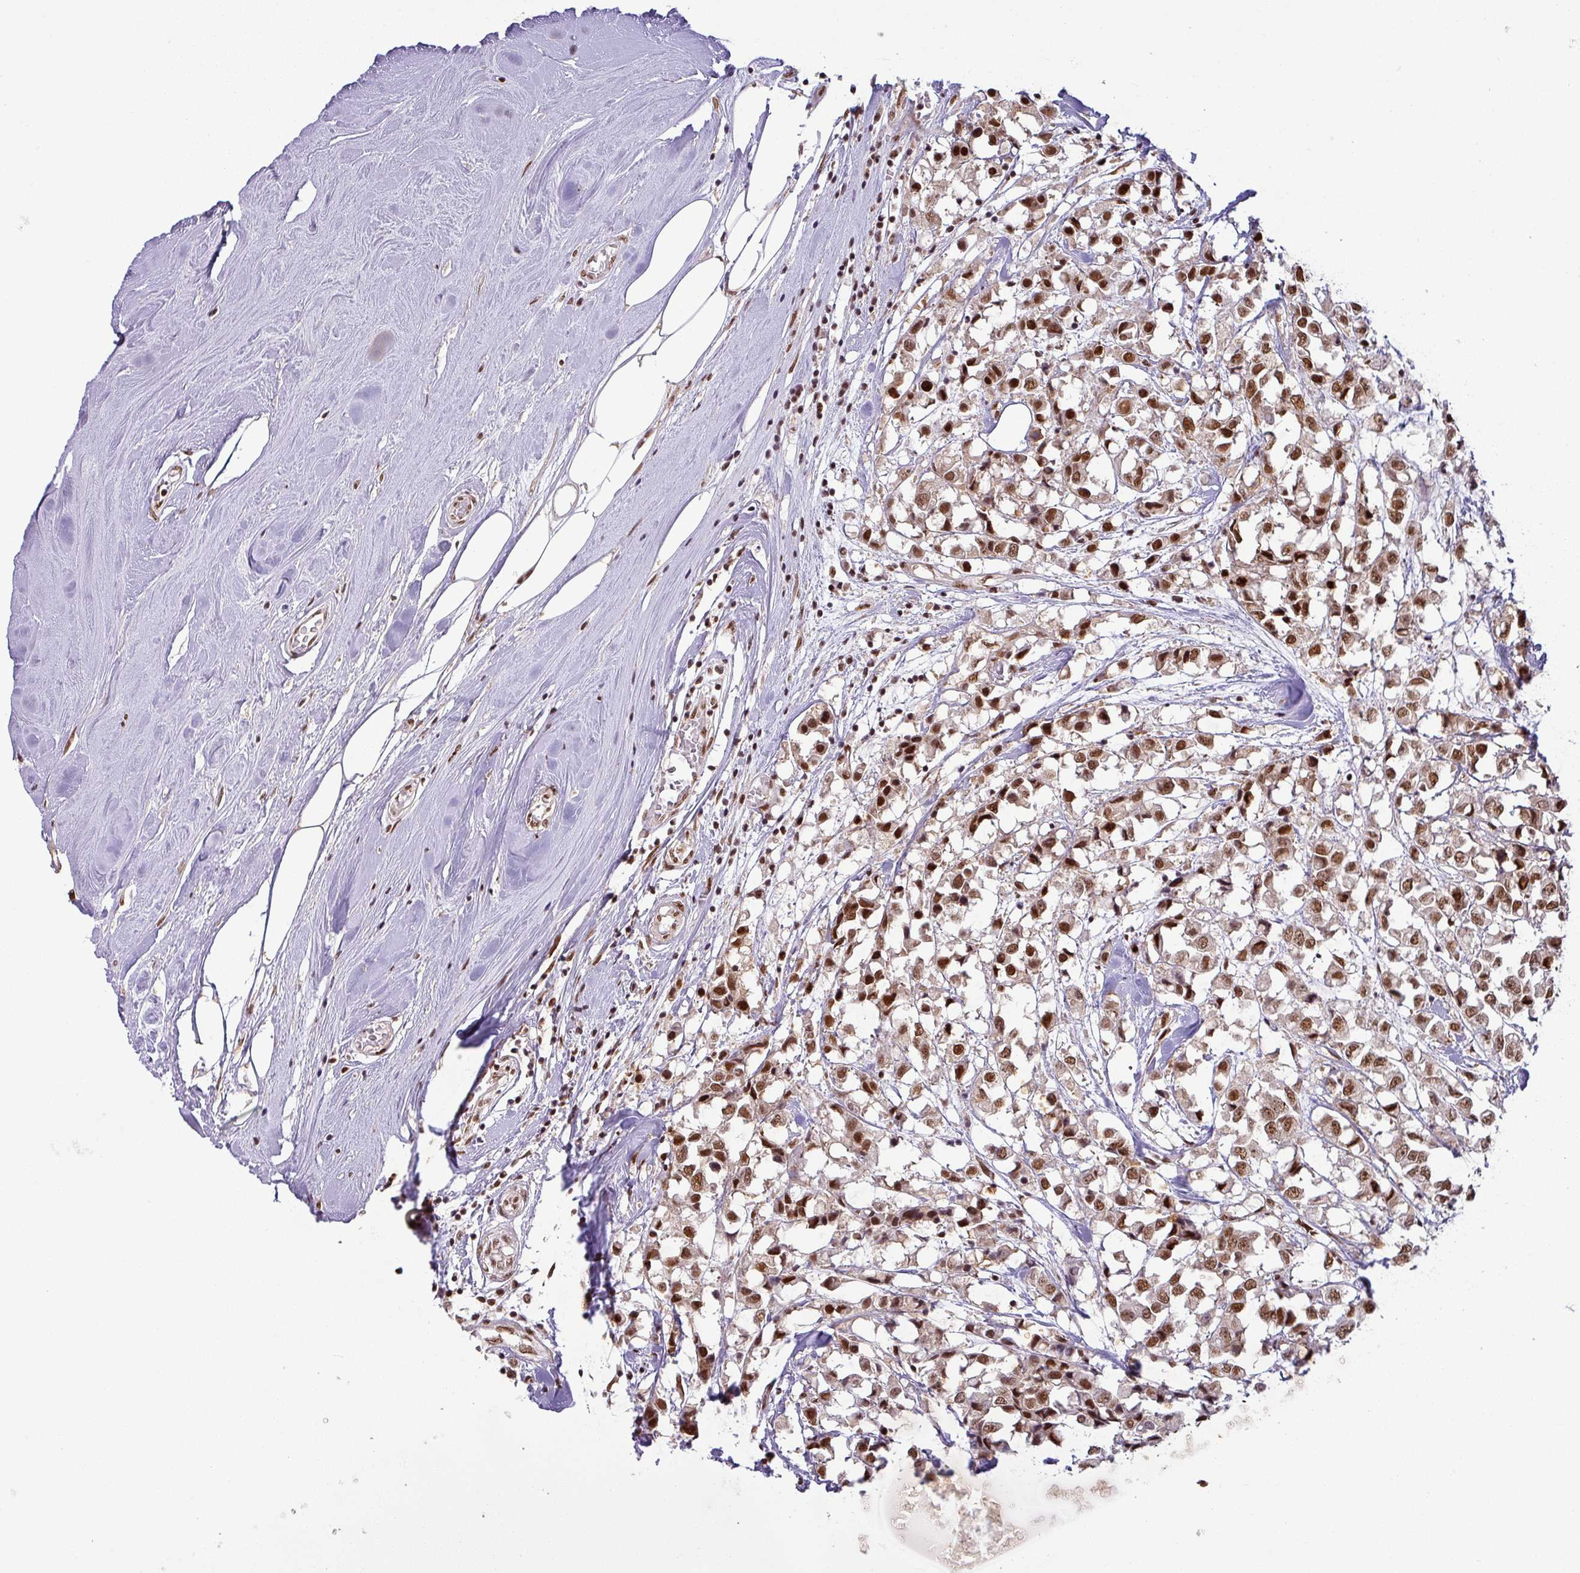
{"staining": {"intensity": "strong", "quantity": ">75%", "location": "nuclear"}, "tissue": "breast cancer", "cell_type": "Tumor cells", "image_type": "cancer", "snomed": [{"axis": "morphology", "description": "Duct carcinoma"}, {"axis": "topography", "description": "Breast"}], "caption": "Approximately >75% of tumor cells in breast cancer (infiltrating ductal carcinoma) demonstrate strong nuclear protein positivity as visualized by brown immunohistochemical staining.", "gene": "SRSF2", "patient": {"sex": "female", "age": 61}}